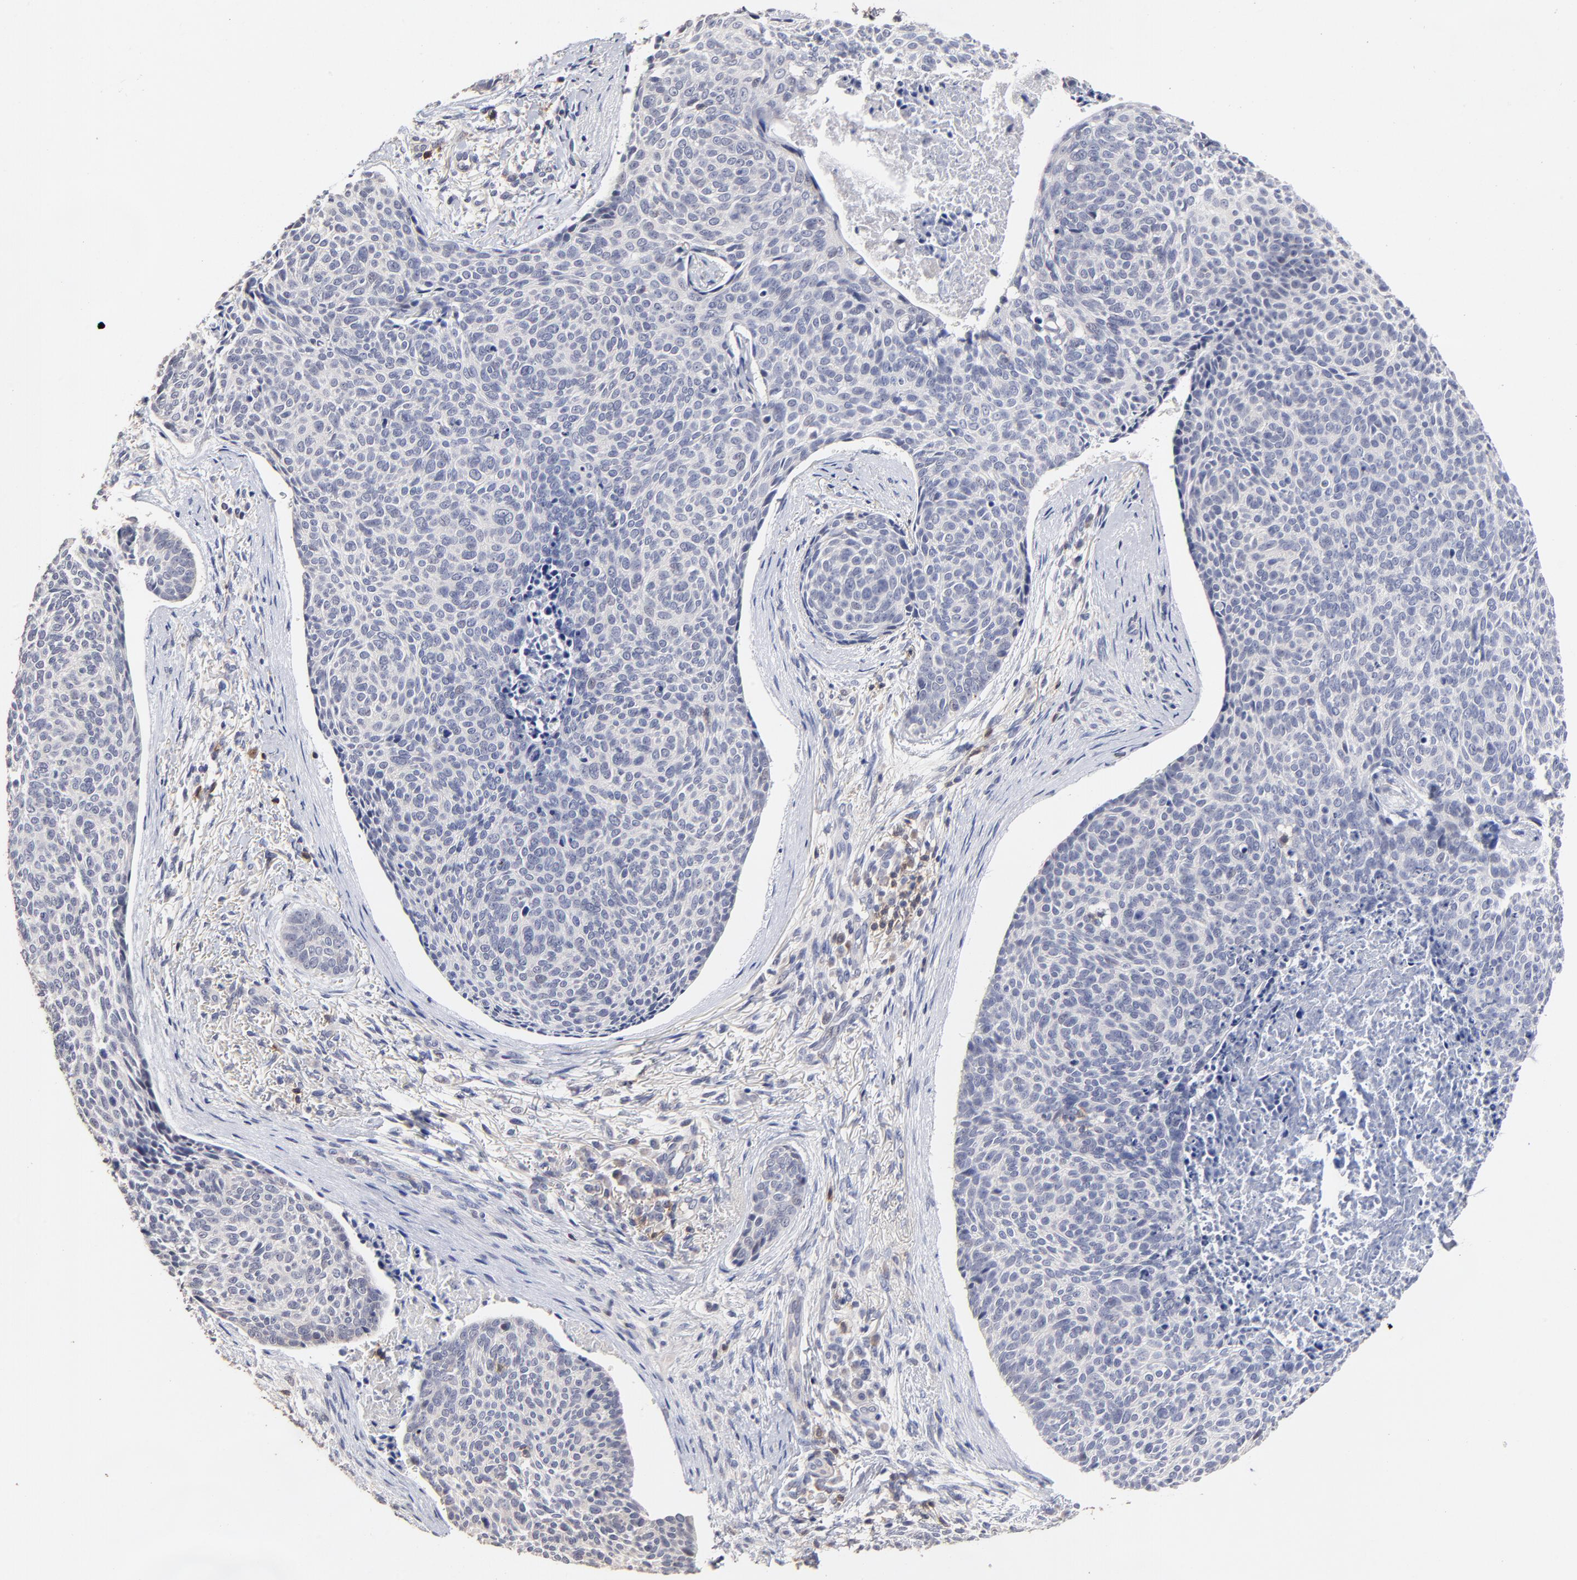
{"staining": {"intensity": "negative", "quantity": "none", "location": "none"}, "tissue": "skin cancer", "cell_type": "Tumor cells", "image_type": "cancer", "snomed": [{"axis": "morphology", "description": "Normal tissue, NOS"}, {"axis": "morphology", "description": "Basal cell carcinoma"}, {"axis": "topography", "description": "Skin"}], "caption": "The immunohistochemistry micrograph has no significant expression in tumor cells of basal cell carcinoma (skin) tissue.", "gene": "TRAT1", "patient": {"sex": "female", "age": 57}}